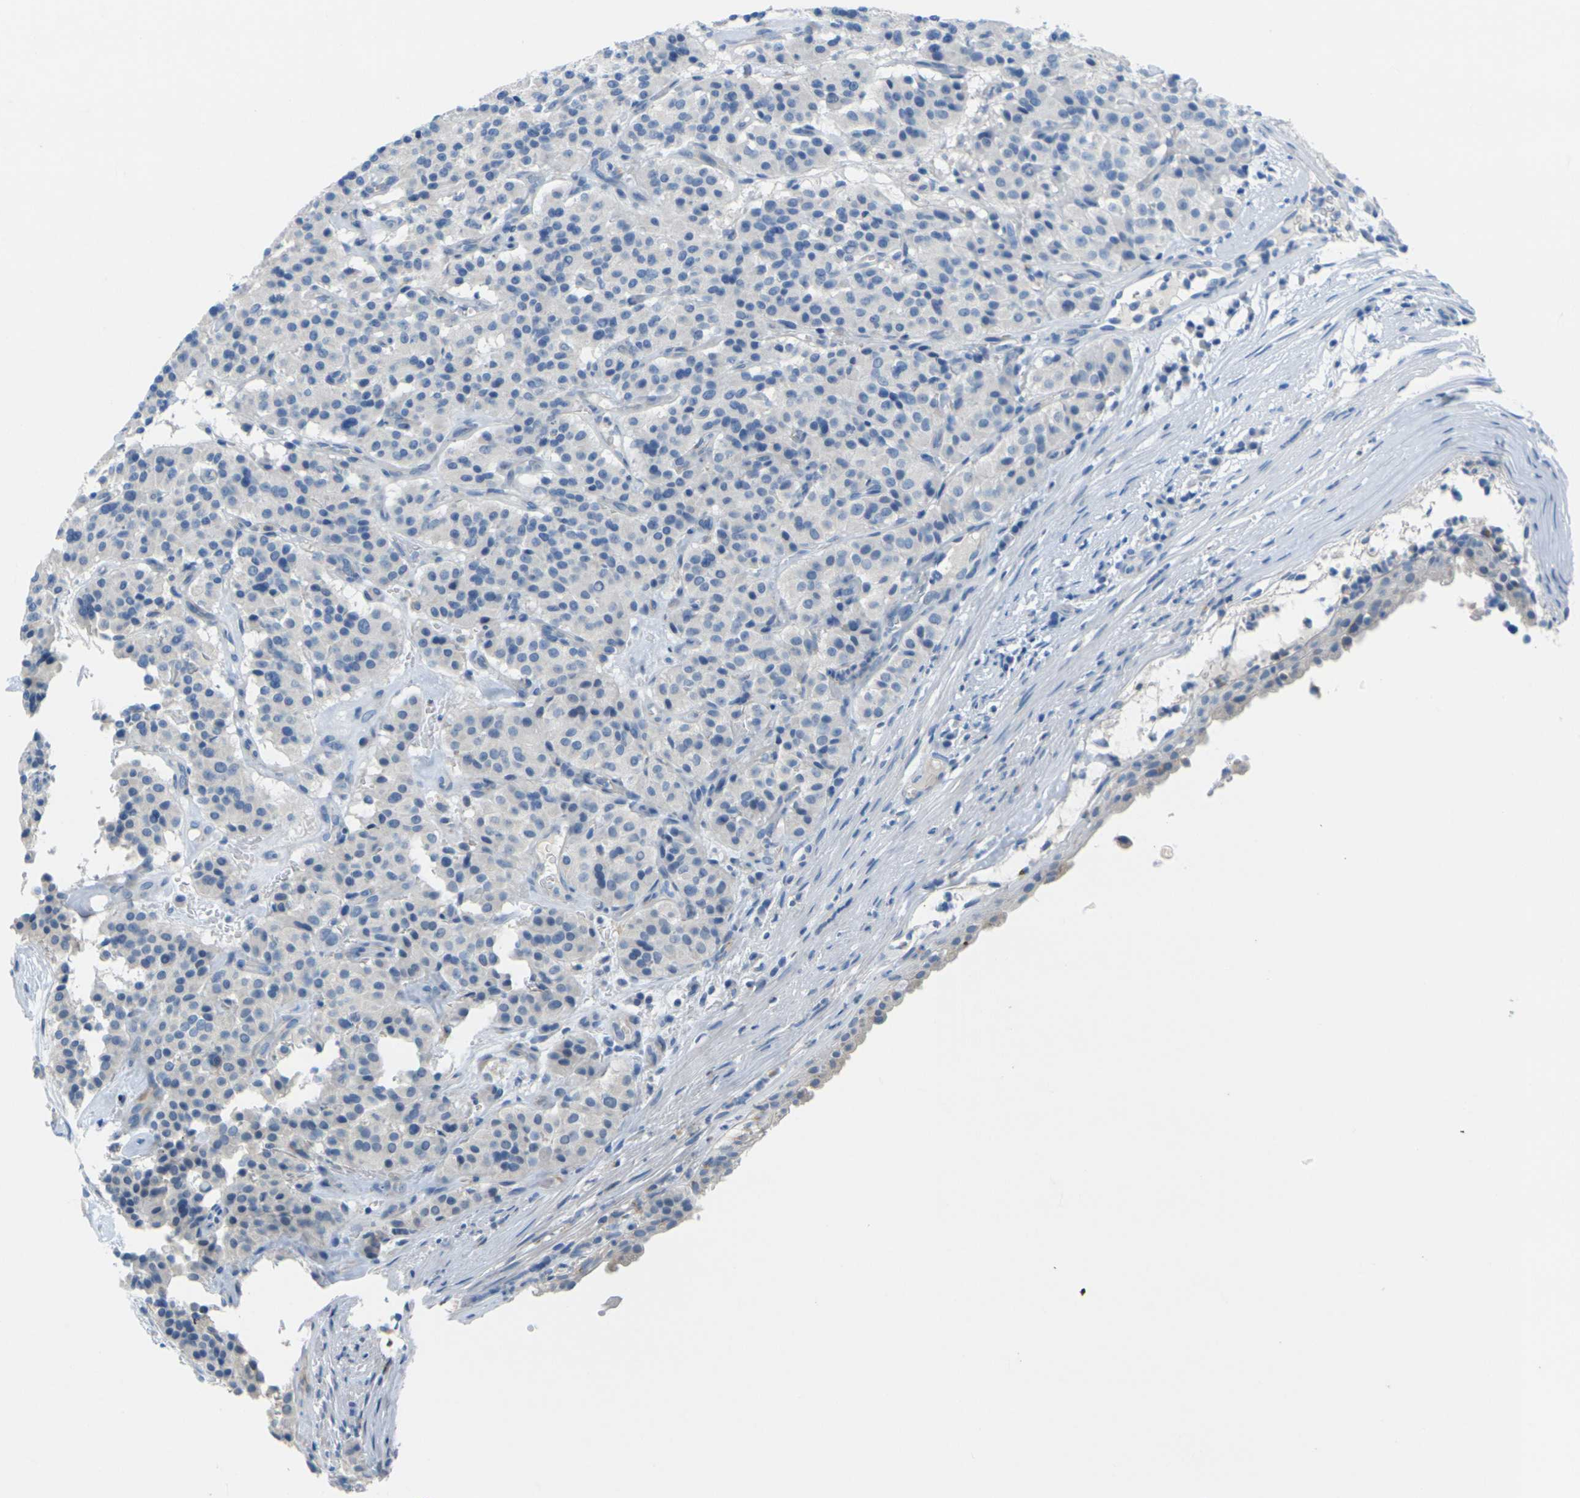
{"staining": {"intensity": "negative", "quantity": "none", "location": "none"}, "tissue": "carcinoid", "cell_type": "Tumor cells", "image_type": "cancer", "snomed": [{"axis": "morphology", "description": "Carcinoid, malignant, NOS"}, {"axis": "topography", "description": "Lung"}], "caption": "This is an immunohistochemistry (IHC) histopathology image of carcinoid. There is no expression in tumor cells.", "gene": "CYP2C8", "patient": {"sex": "male", "age": 30}}